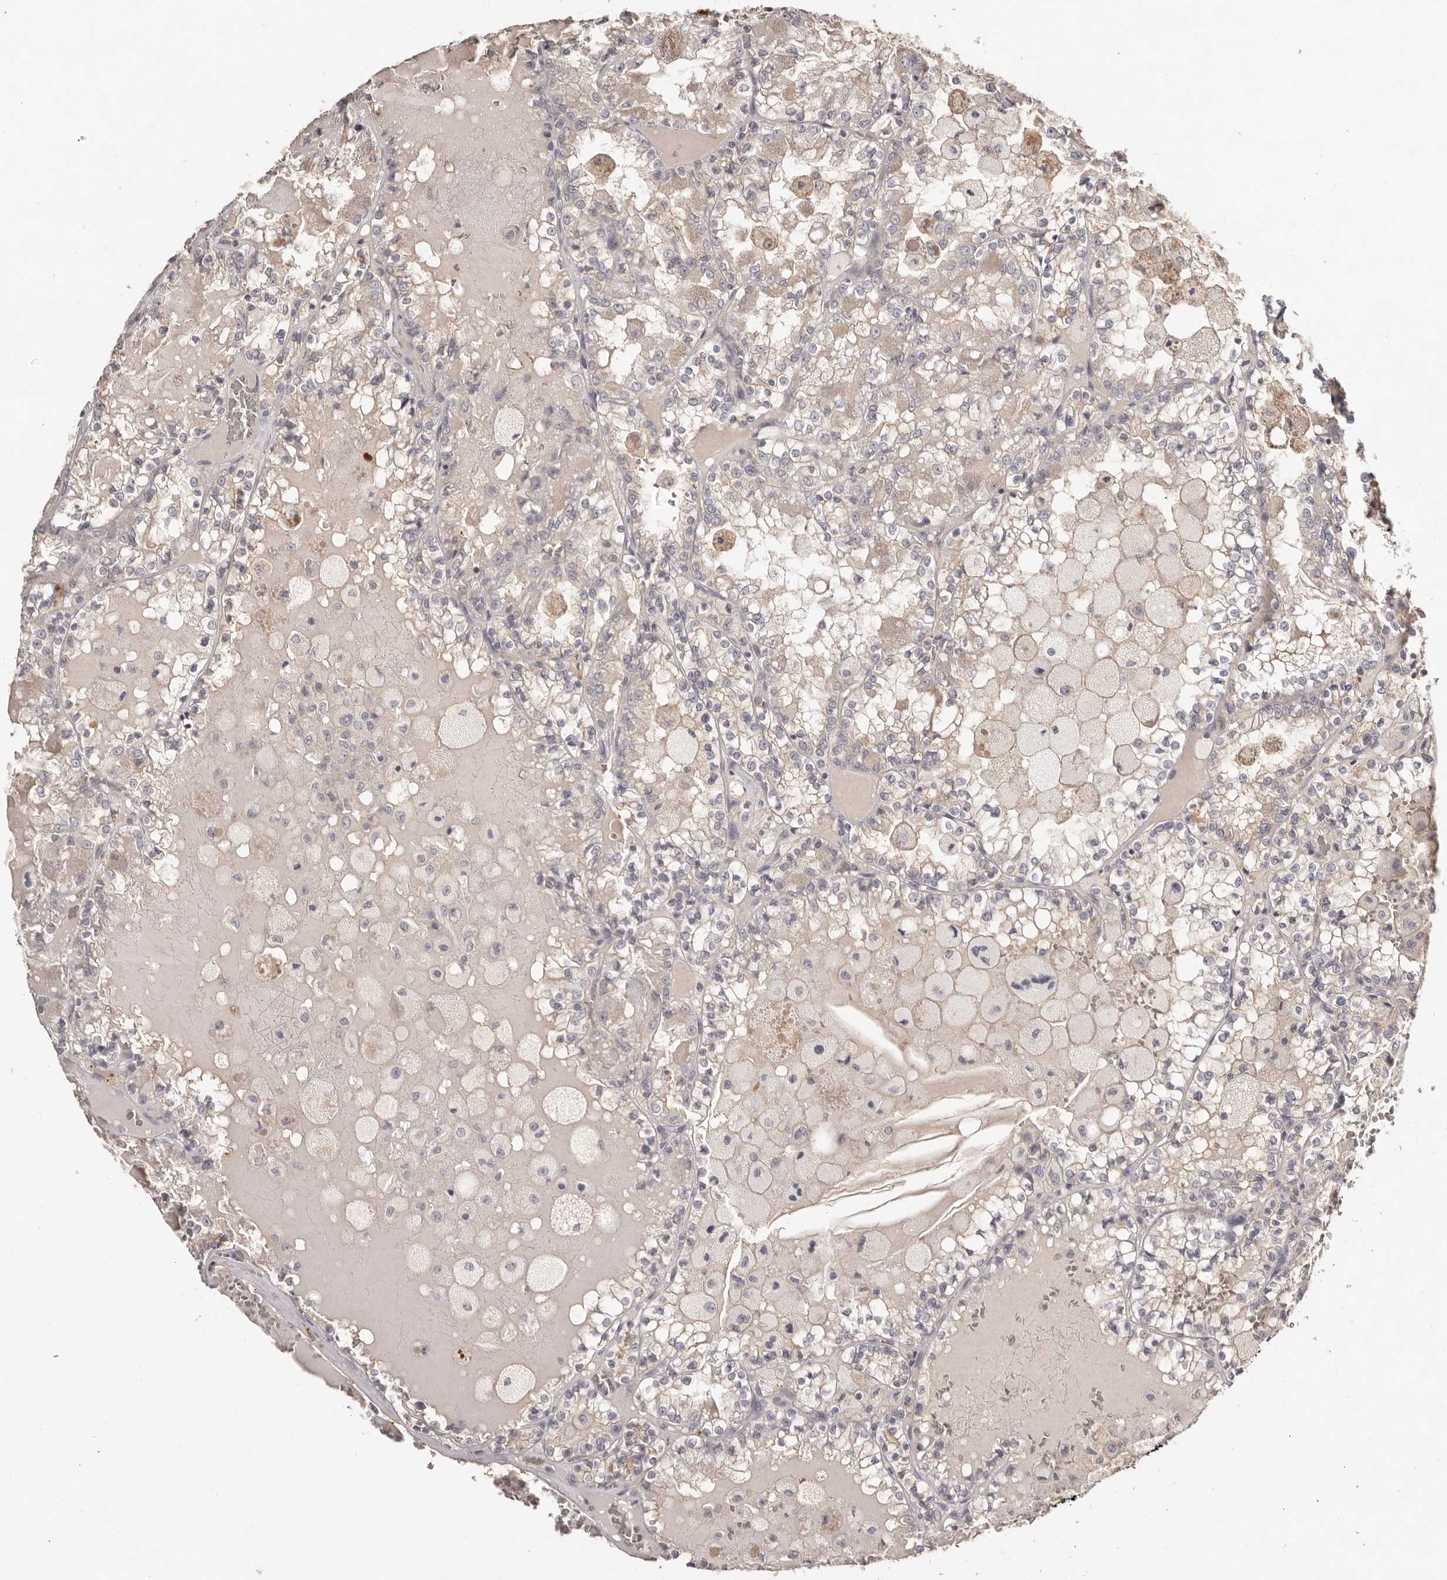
{"staining": {"intensity": "negative", "quantity": "none", "location": "none"}, "tissue": "renal cancer", "cell_type": "Tumor cells", "image_type": "cancer", "snomed": [{"axis": "morphology", "description": "Adenocarcinoma, NOS"}, {"axis": "topography", "description": "Kidney"}], "caption": "This is an immunohistochemistry (IHC) micrograph of renal cancer (adenocarcinoma). There is no staining in tumor cells.", "gene": "SCUBE2", "patient": {"sex": "female", "age": 56}}